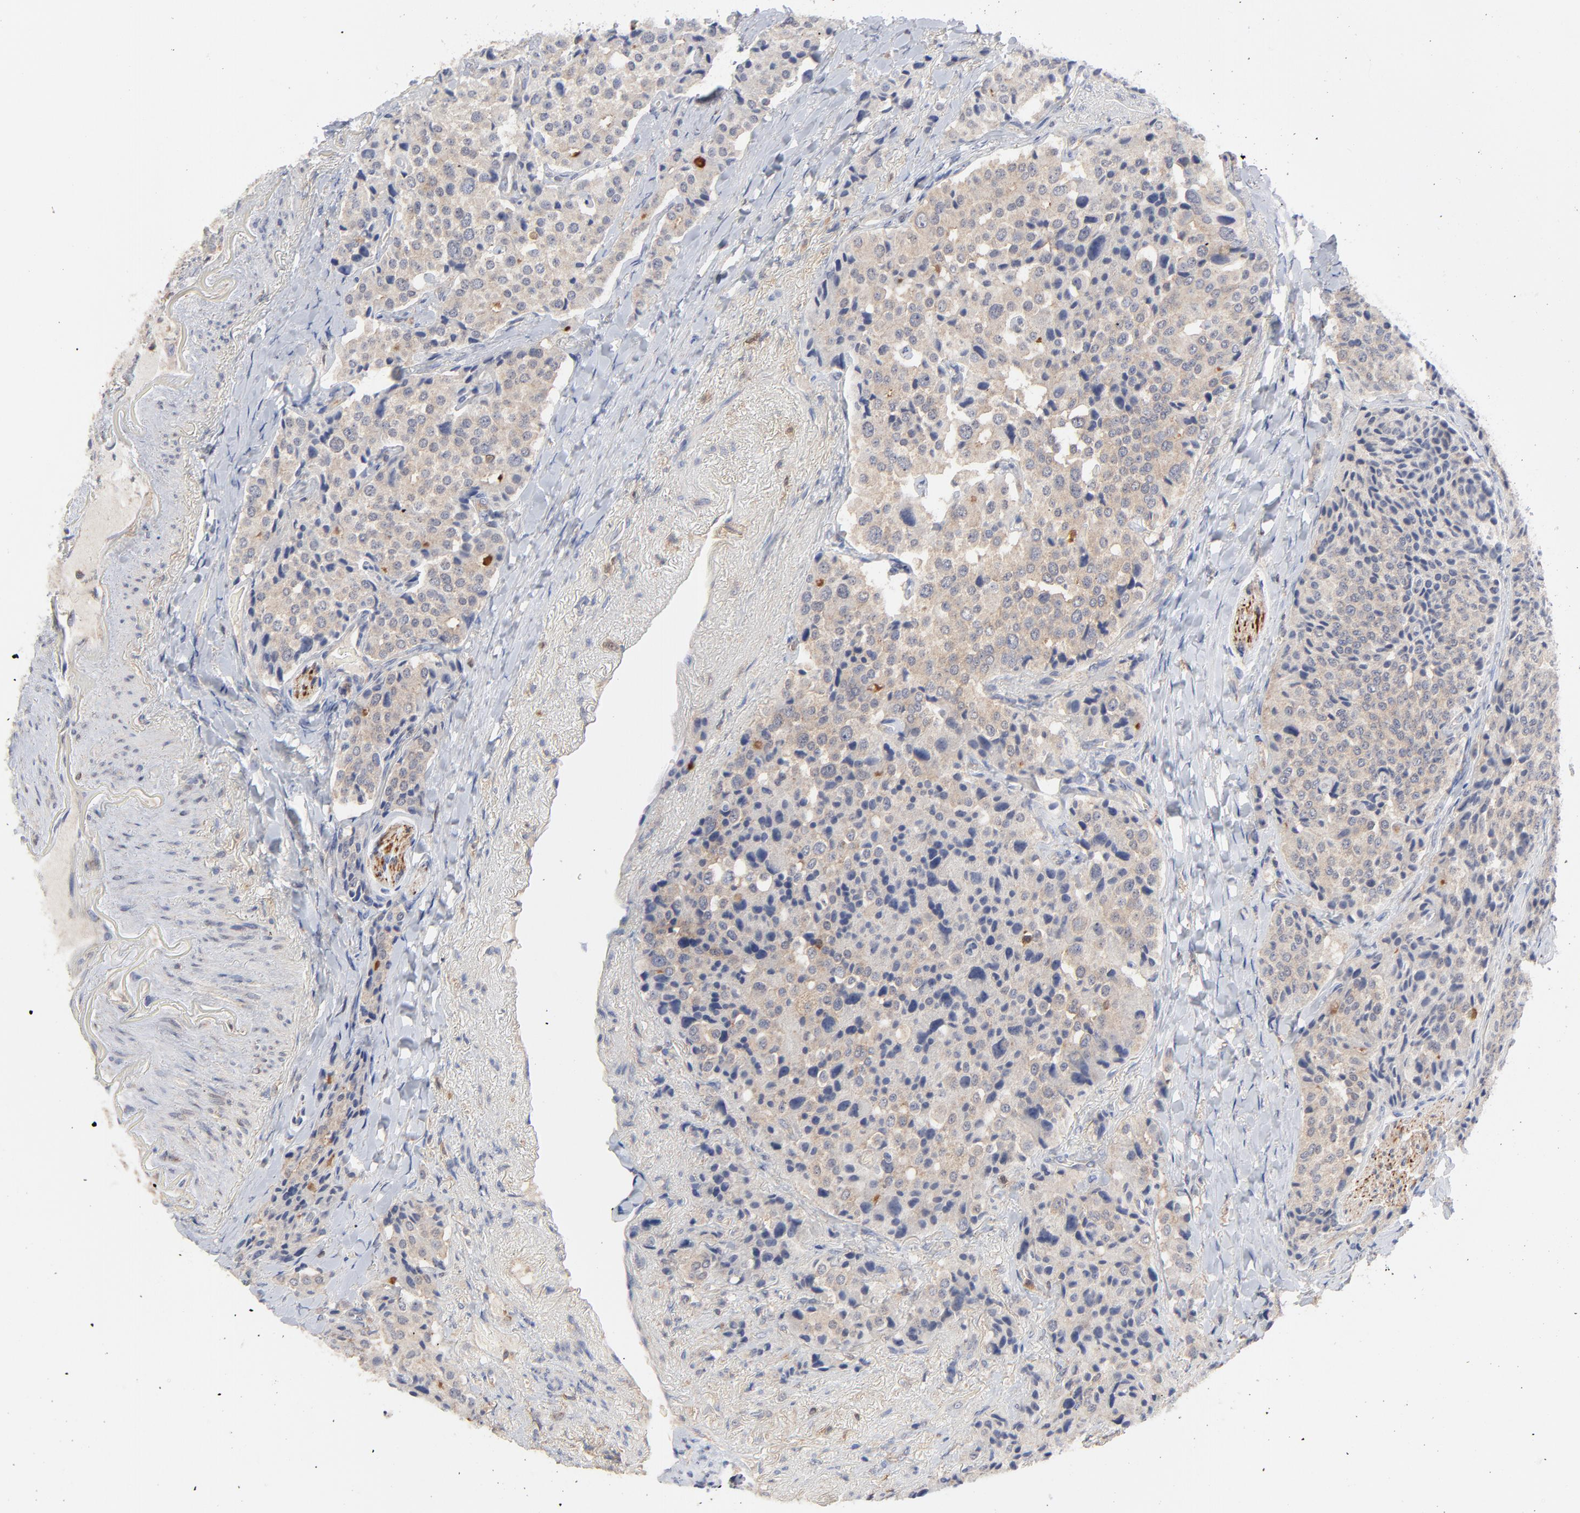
{"staining": {"intensity": "negative", "quantity": "none", "location": "none"}, "tissue": "carcinoid", "cell_type": "Tumor cells", "image_type": "cancer", "snomed": [{"axis": "morphology", "description": "Carcinoid, malignant, NOS"}, {"axis": "topography", "description": "Colon"}], "caption": "Malignant carcinoid was stained to show a protein in brown. There is no significant staining in tumor cells.", "gene": "CAB39L", "patient": {"sex": "female", "age": 61}}